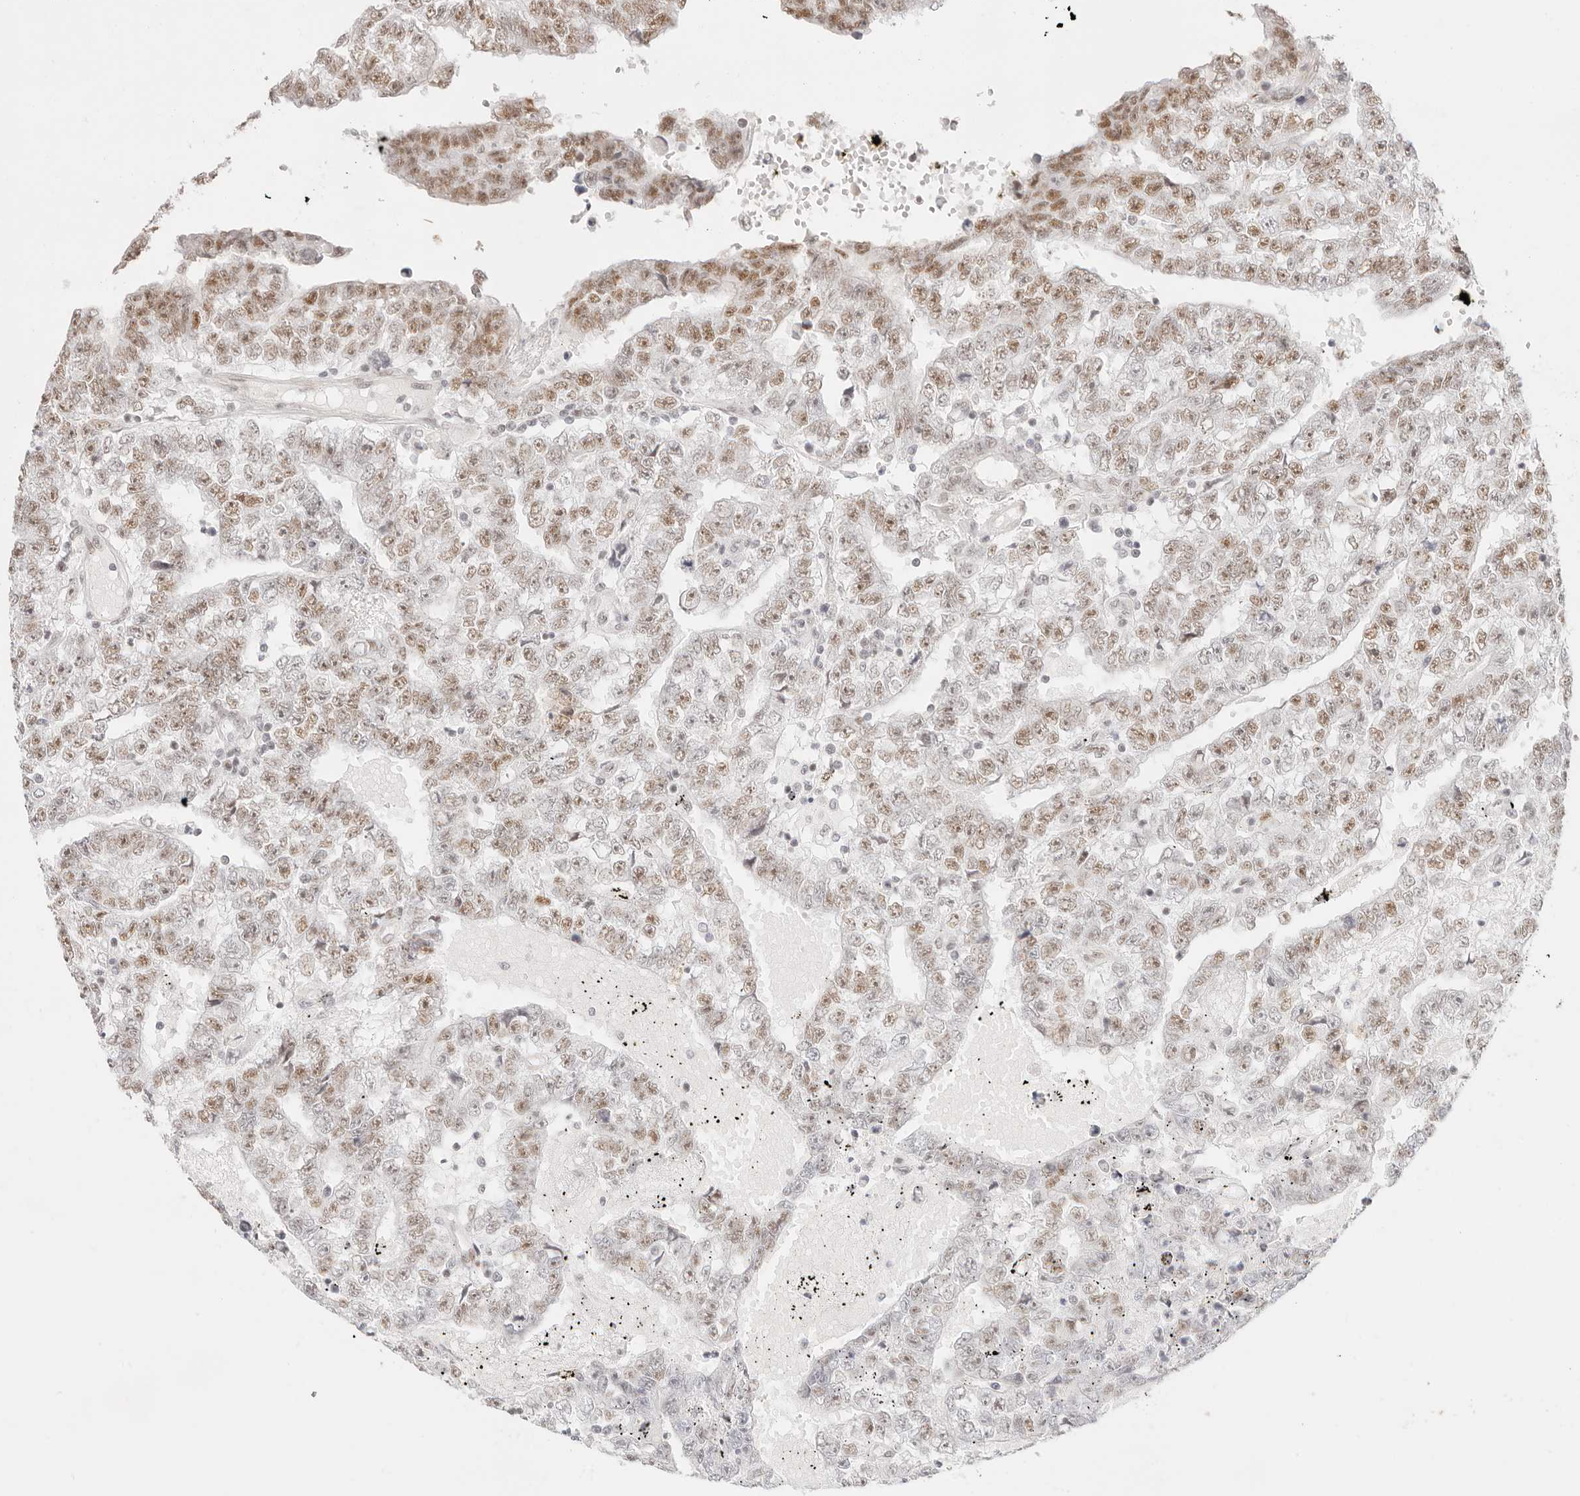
{"staining": {"intensity": "moderate", "quantity": "25%-75%", "location": "nuclear"}, "tissue": "testis cancer", "cell_type": "Tumor cells", "image_type": "cancer", "snomed": [{"axis": "morphology", "description": "Carcinoma, Embryonal, NOS"}, {"axis": "topography", "description": "Testis"}], "caption": "Immunohistochemistry (IHC) (DAB) staining of embryonal carcinoma (testis) displays moderate nuclear protein staining in approximately 25%-75% of tumor cells.", "gene": "ZC3H11A", "patient": {"sex": "male", "age": 25}}